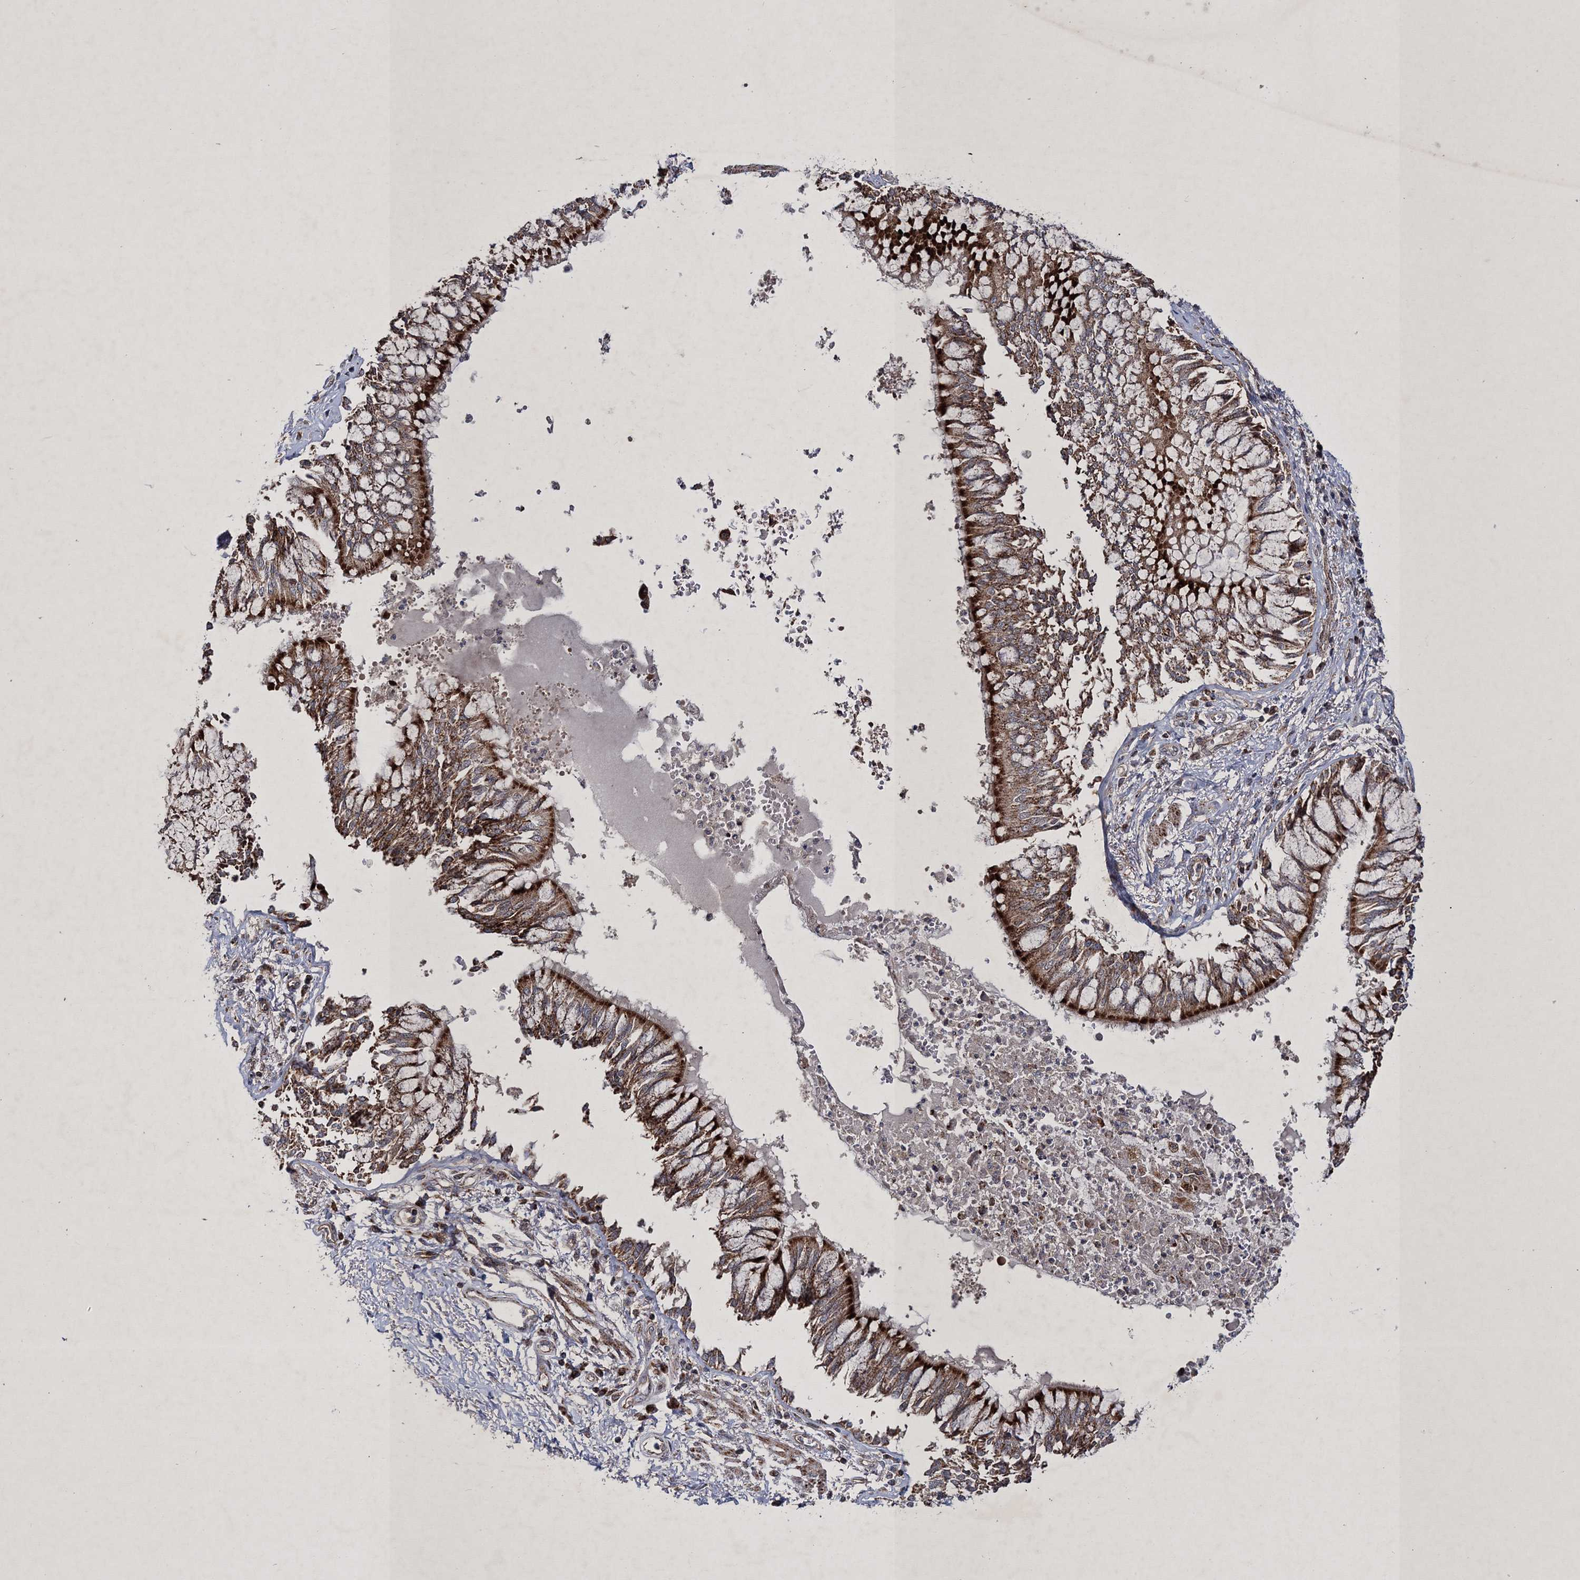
{"staining": {"intensity": "strong", "quantity": ">75%", "location": "cytoplasmic/membranous"}, "tissue": "bronchus", "cell_type": "Respiratory epithelial cells", "image_type": "normal", "snomed": [{"axis": "morphology", "description": "Normal tissue, NOS"}, {"axis": "topography", "description": "Cartilage tissue"}, {"axis": "topography", "description": "Bronchus"}, {"axis": "topography", "description": "Lung"}], "caption": "This image shows unremarkable bronchus stained with immunohistochemistry to label a protein in brown. The cytoplasmic/membranous of respiratory epithelial cells show strong positivity for the protein. Nuclei are counter-stained blue.", "gene": "SCRN3", "patient": {"sex": "female", "age": 49}}